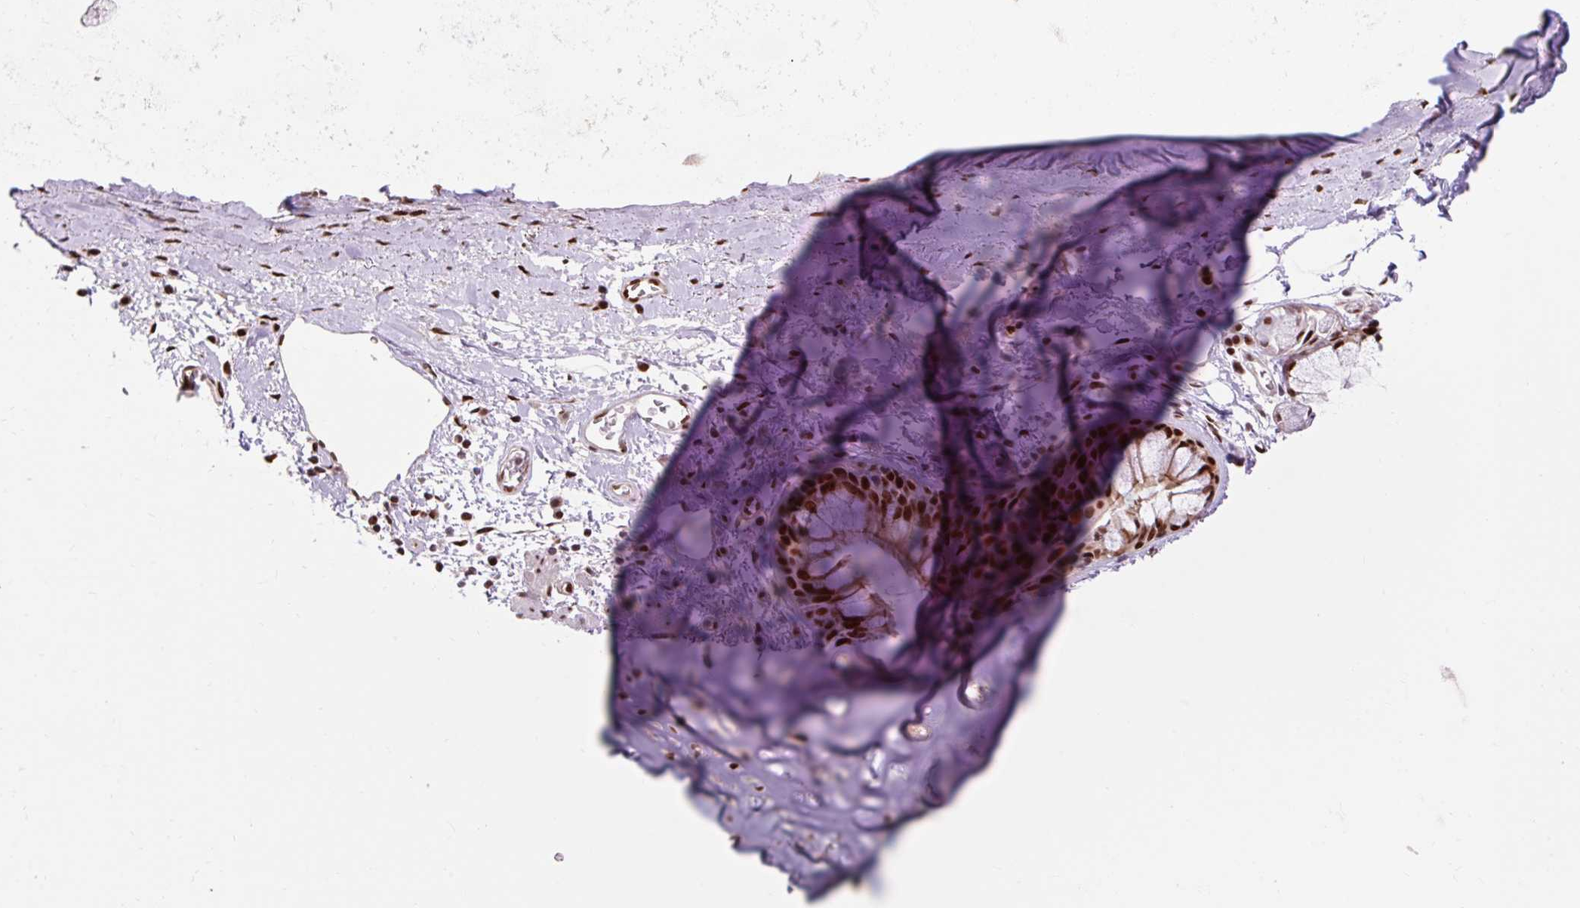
{"staining": {"intensity": "strong", "quantity": ">75%", "location": "nuclear"}, "tissue": "soft tissue", "cell_type": "Chondrocytes", "image_type": "normal", "snomed": [{"axis": "morphology", "description": "Normal tissue, NOS"}, {"axis": "morphology", "description": "Degeneration, NOS"}, {"axis": "topography", "description": "Cartilage tissue"}, {"axis": "topography", "description": "Lung"}], "caption": "Strong nuclear positivity is seen in approximately >75% of chondrocytes in normal soft tissue.", "gene": "MECOM", "patient": {"sex": "female", "age": 61}}